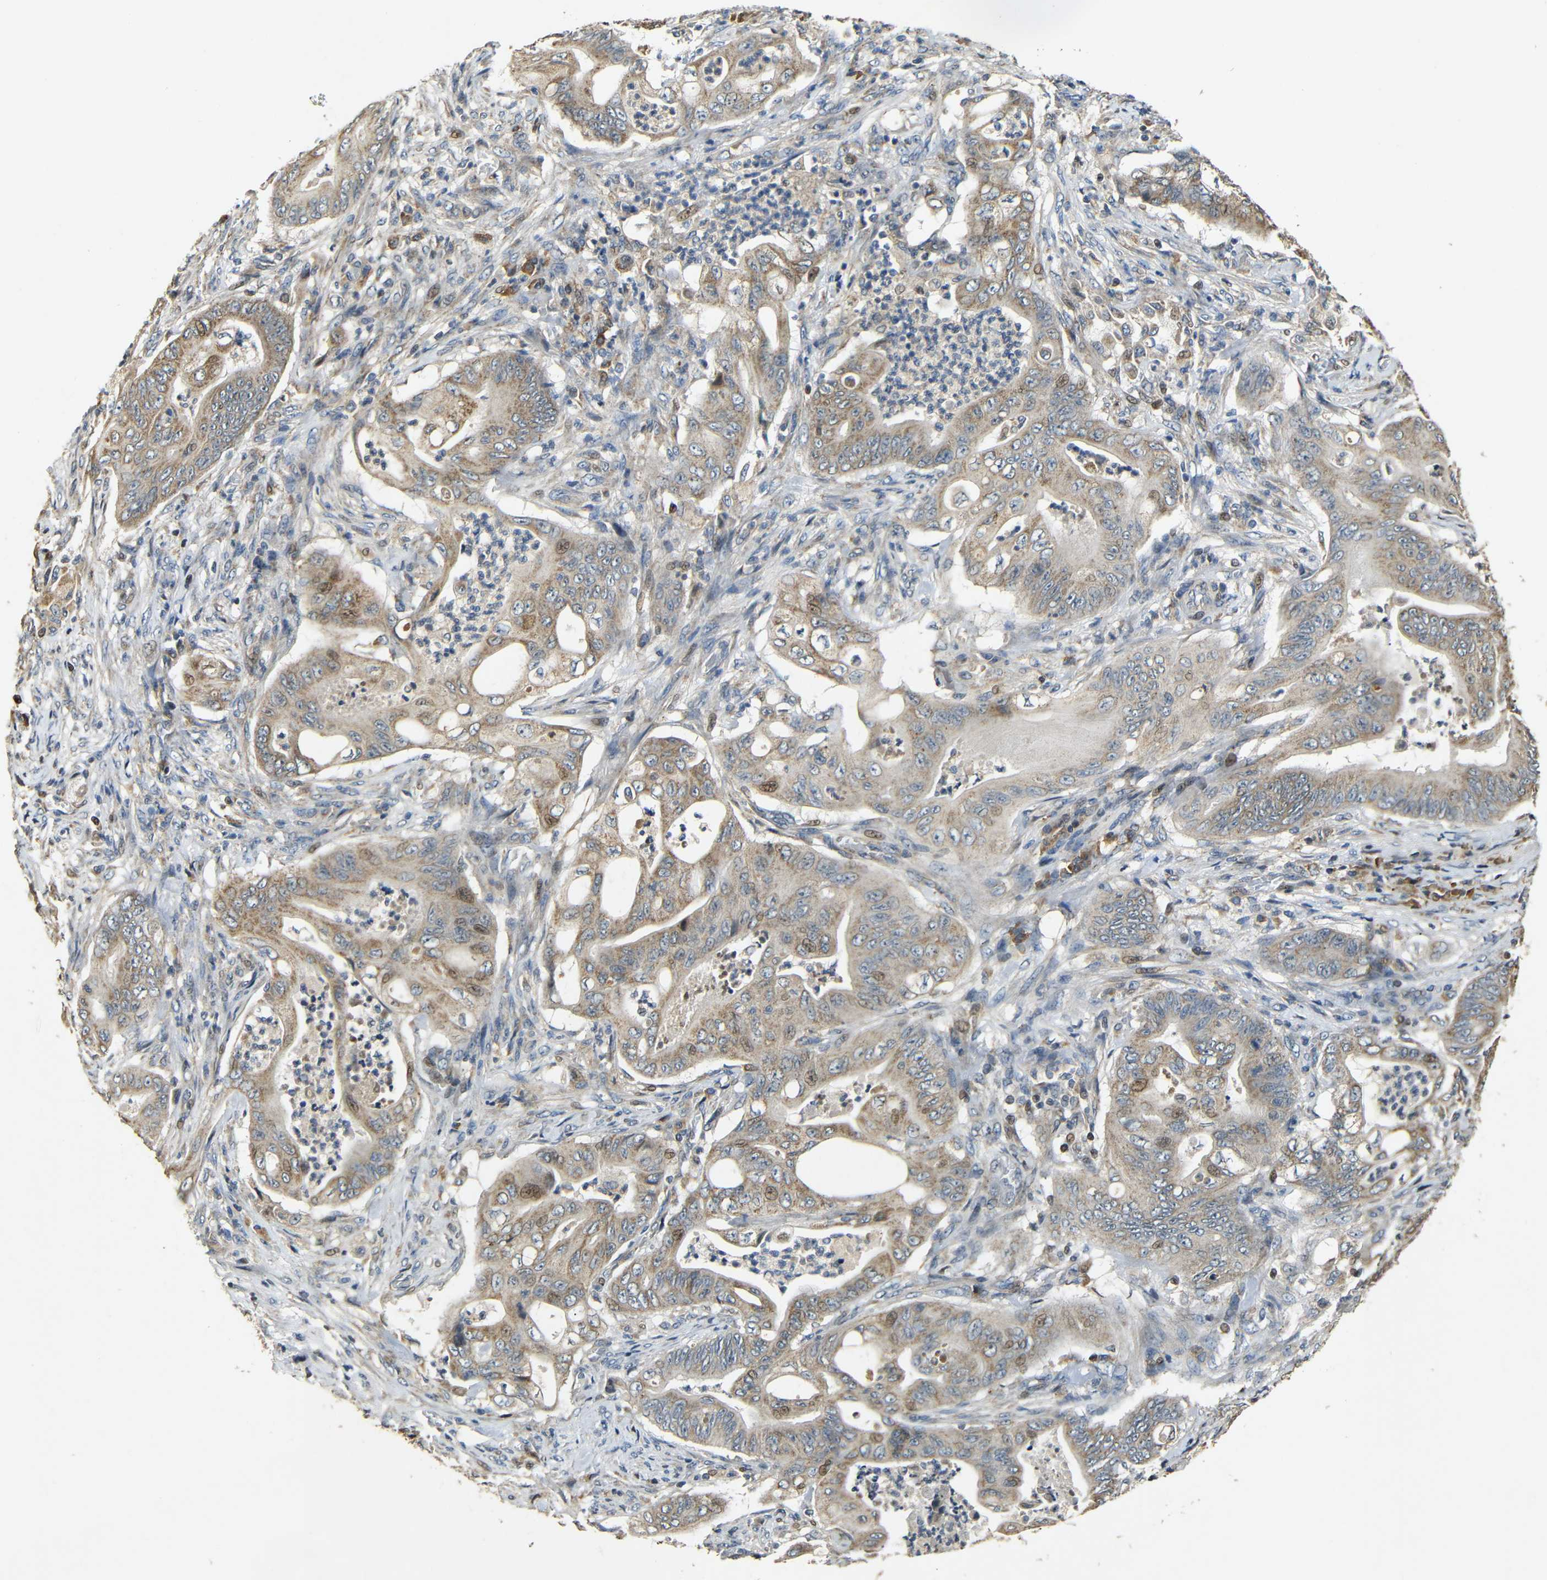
{"staining": {"intensity": "moderate", "quantity": ">75%", "location": "cytoplasmic/membranous,nuclear"}, "tissue": "stomach cancer", "cell_type": "Tumor cells", "image_type": "cancer", "snomed": [{"axis": "morphology", "description": "Adenocarcinoma, NOS"}, {"axis": "topography", "description": "Stomach"}], "caption": "Moderate cytoplasmic/membranous and nuclear protein staining is present in approximately >75% of tumor cells in stomach cancer.", "gene": "KAZALD1", "patient": {"sex": "female", "age": 73}}